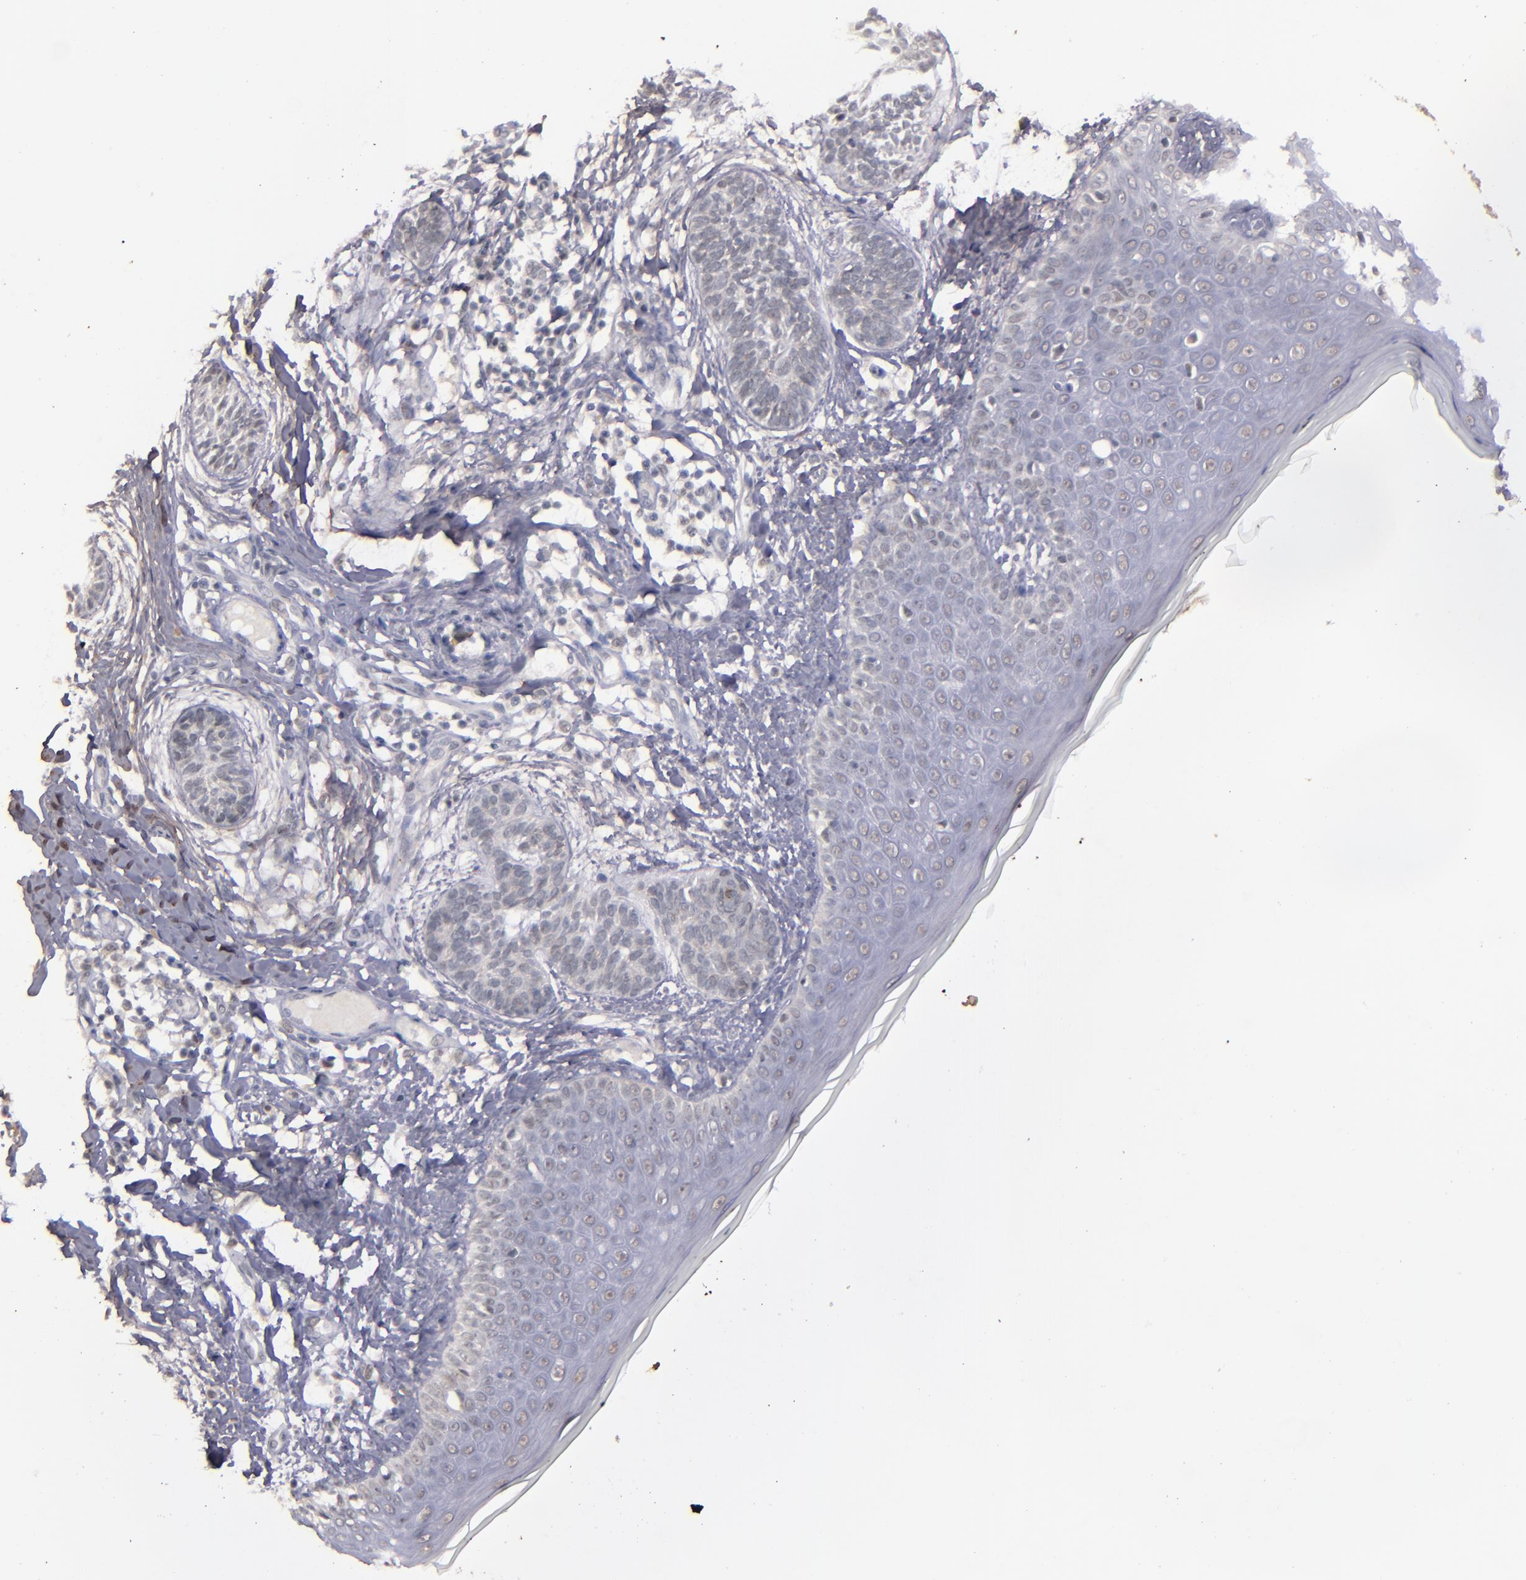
{"staining": {"intensity": "negative", "quantity": "none", "location": "none"}, "tissue": "skin cancer", "cell_type": "Tumor cells", "image_type": "cancer", "snomed": [{"axis": "morphology", "description": "Normal tissue, NOS"}, {"axis": "morphology", "description": "Basal cell carcinoma"}, {"axis": "topography", "description": "Skin"}], "caption": "An immunohistochemistry histopathology image of skin cancer is shown. There is no staining in tumor cells of skin cancer.", "gene": "SYP", "patient": {"sex": "male", "age": 63}}